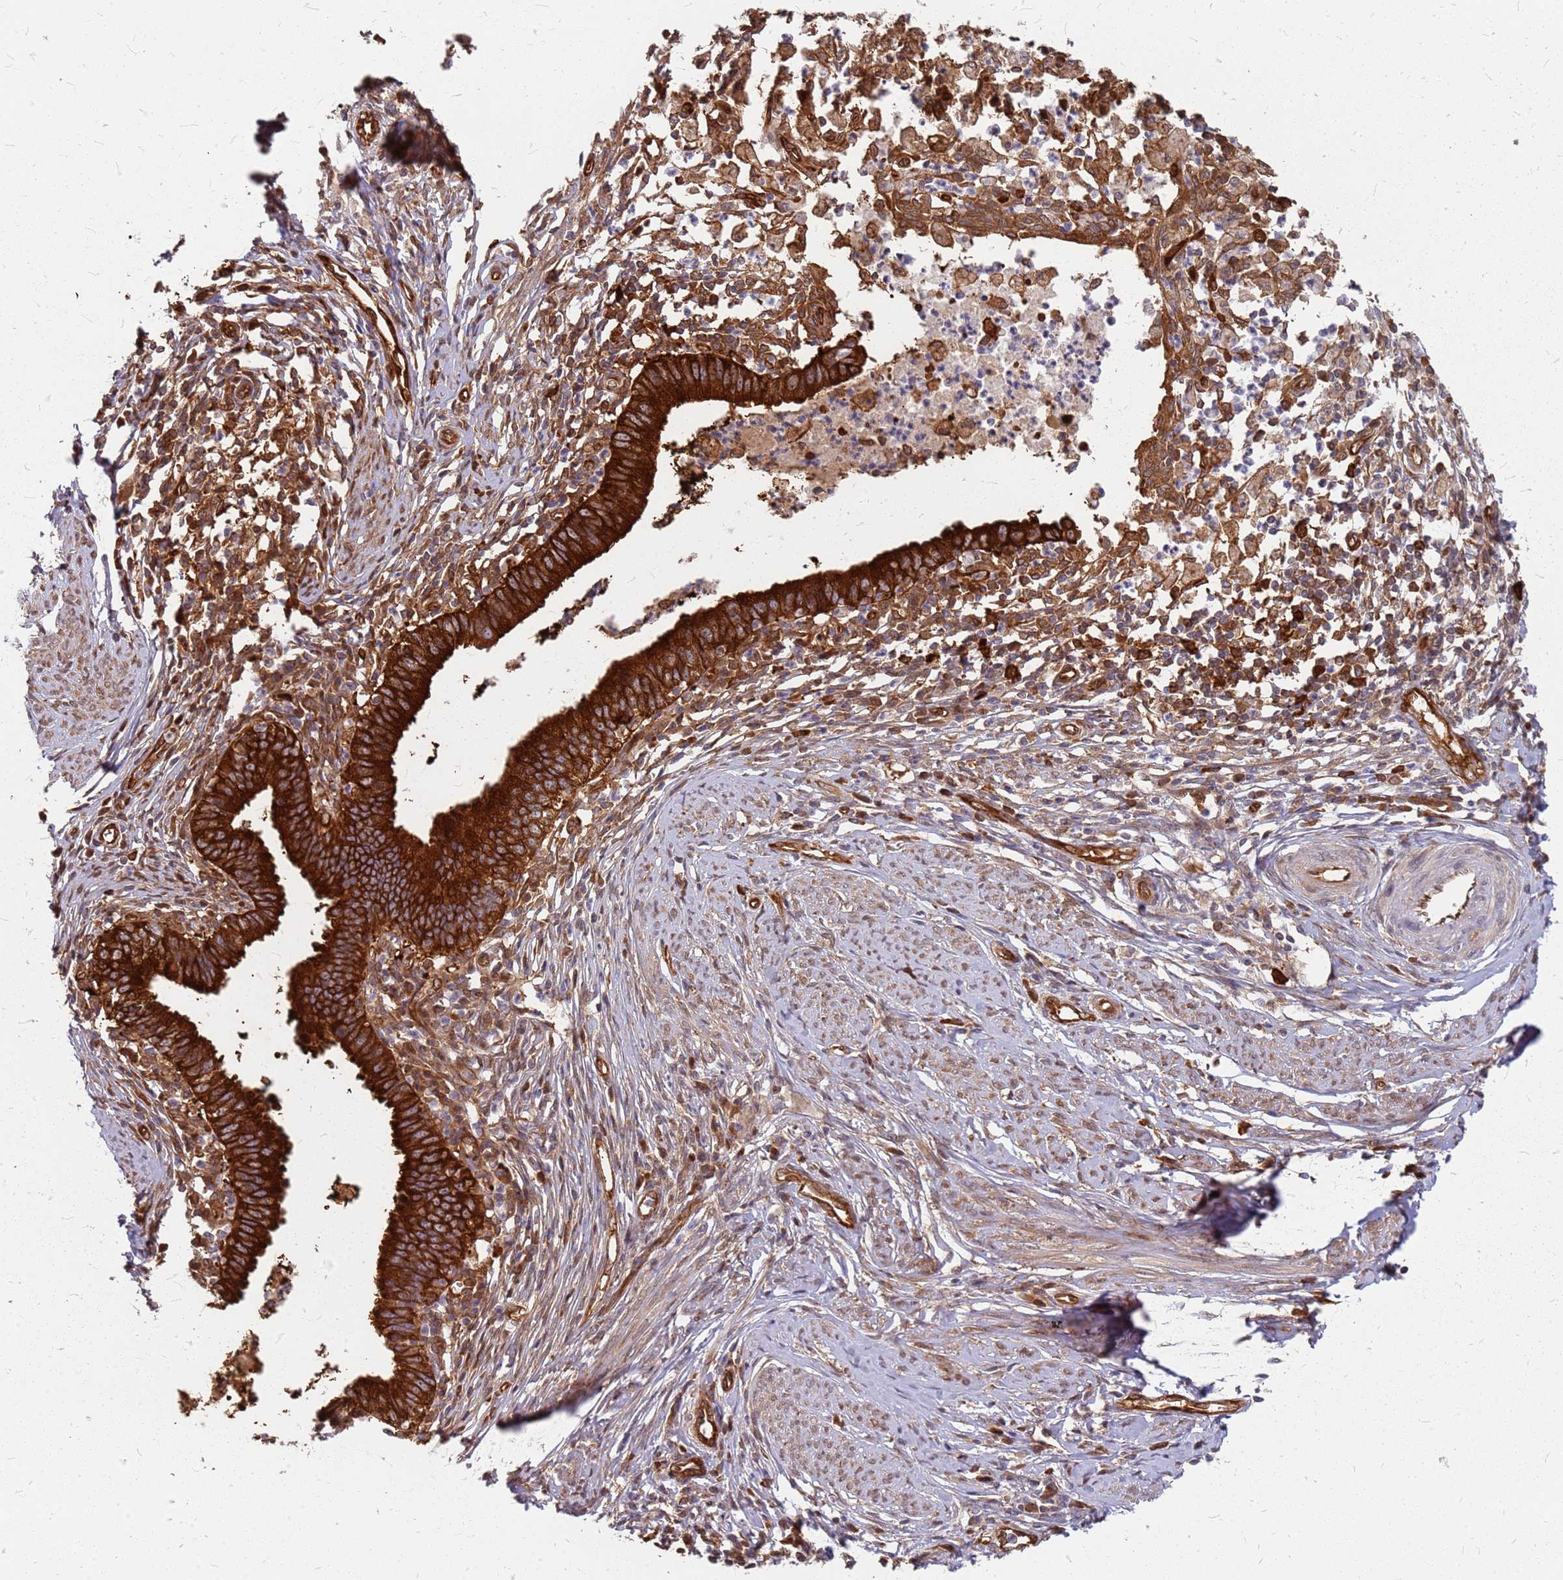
{"staining": {"intensity": "strong", "quantity": ">75%", "location": "cytoplasmic/membranous"}, "tissue": "cervical cancer", "cell_type": "Tumor cells", "image_type": "cancer", "snomed": [{"axis": "morphology", "description": "Adenocarcinoma, NOS"}, {"axis": "topography", "description": "Cervix"}], "caption": "A micrograph showing strong cytoplasmic/membranous positivity in about >75% of tumor cells in cervical cancer (adenocarcinoma), as visualized by brown immunohistochemical staining.", "gene": "HDX", "patient": {"sex": "female", "age": 36}}